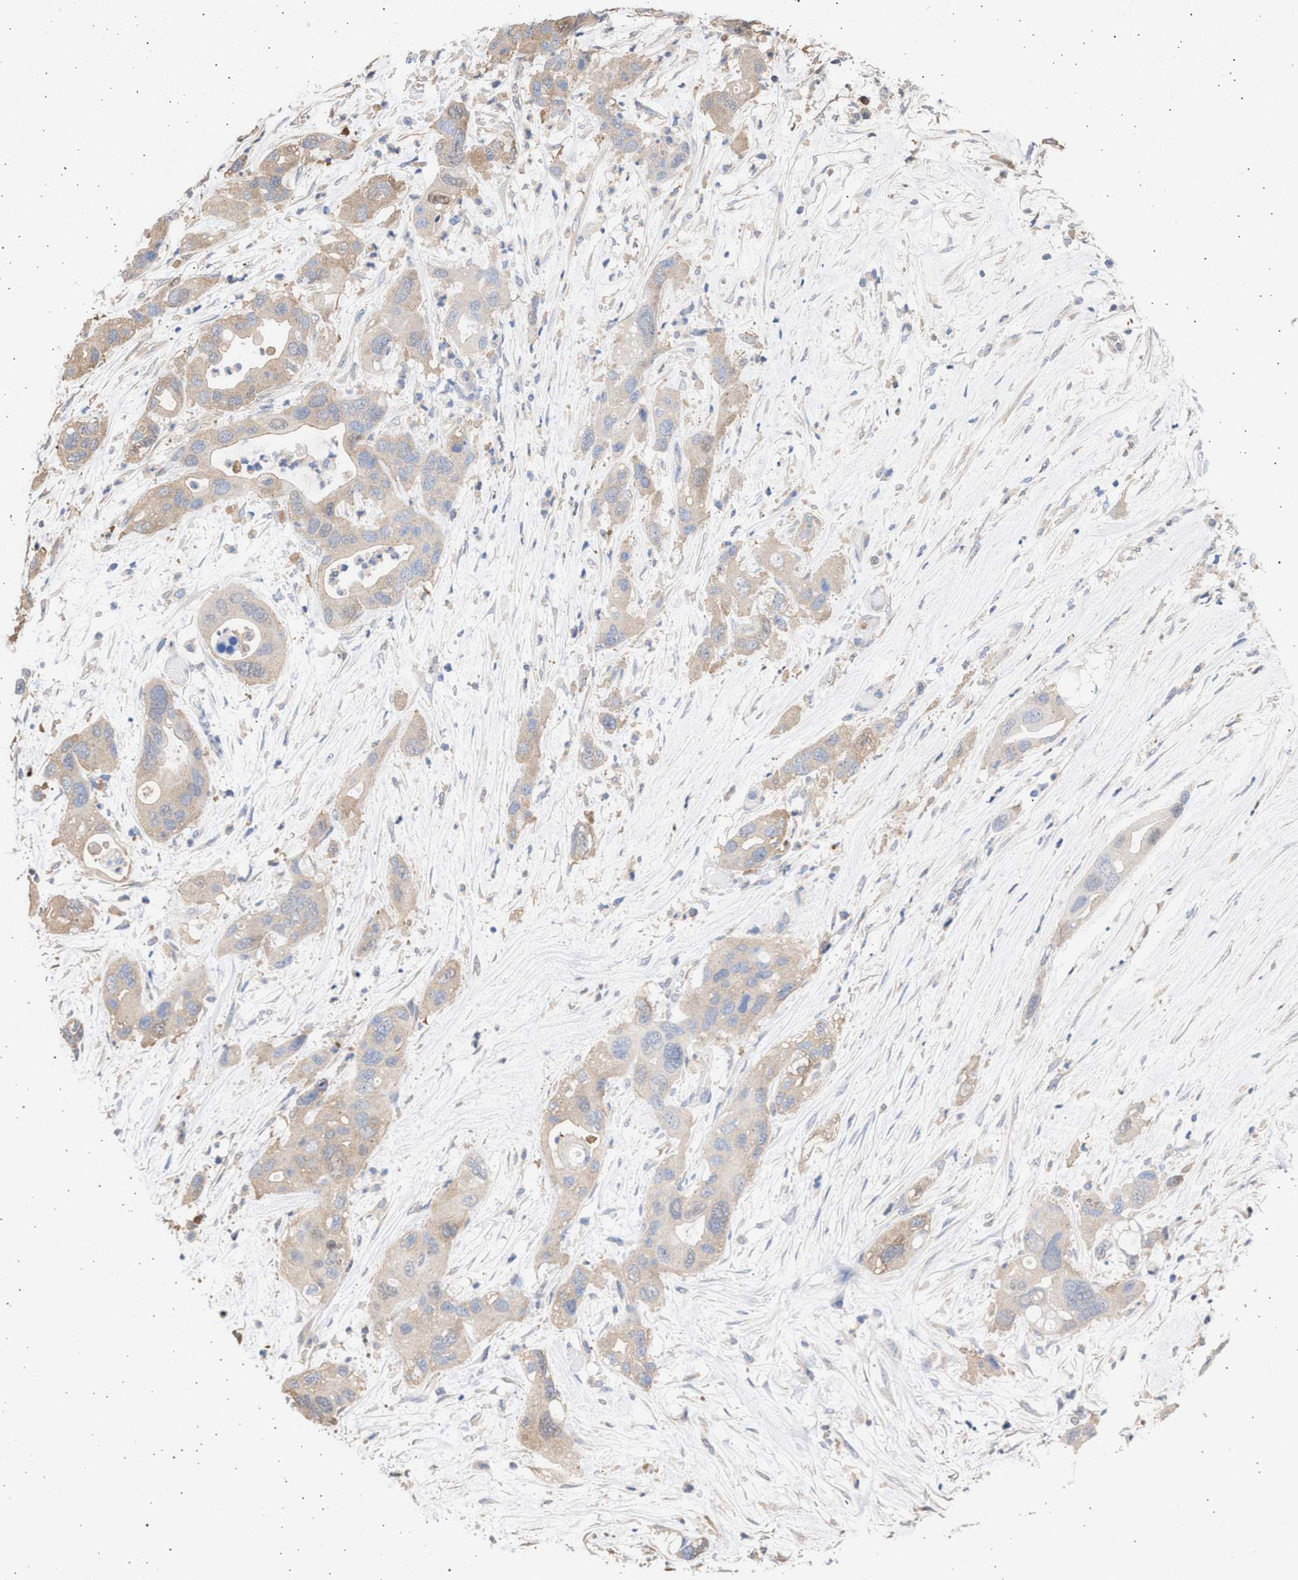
{"staining": {"intensity": "weak", "quantity": ">75%", "location": "cytoplasmic/membranous"}, "tissue": "pancreatic cancer", "cell_type": "Tumor cells", "image_type": "cancer", "snomed": [{"axis": "morphology", "description": "Adenocarcinoma, NOS"}, {"axis": "topography", "description": "Pancreas"}], "caption": "A high-resolution micrograph shows immunohistochemistry (IHC) staining of pancreatic adenocarcinoma, which demonstrates weak cytoplasmic/membranous positivity in approximately >75% of tumor cells.", "gene": "ALDOC", "patient": {"sex": "female", "age": 71}}